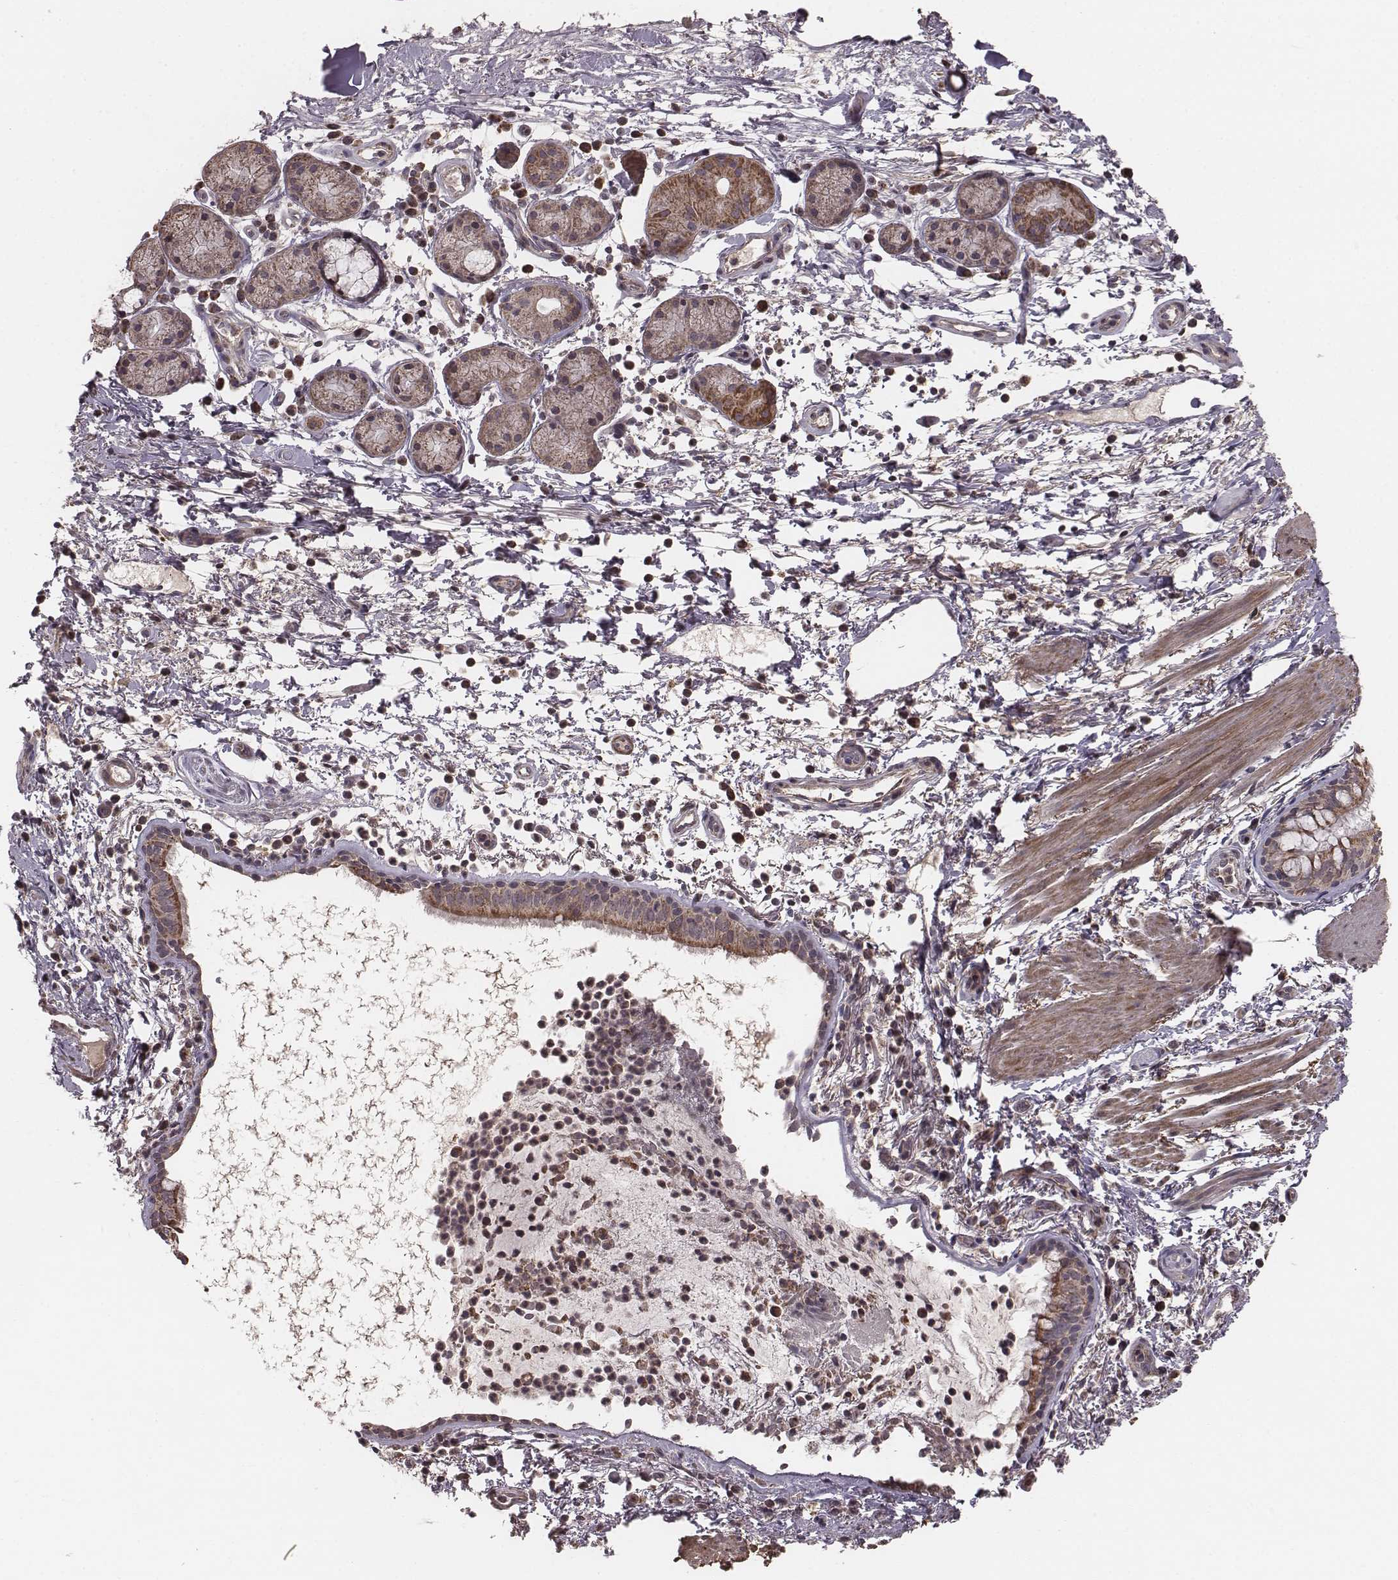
{"staining": {"intensity": "strong", "quantity": "25%-75%", "location": "cytoplasmic/membranous"}, "tissue": "bronchus", "cell_type": "Respiratory epithelial cells", "image_type": "normal", "snomed": [{"axis": "morphology", "description": "Normal tissue, NOS"}, {"axis": "topography", "description": "Bronchus"}], "caption": "Immunohistochemistry (IHC) of benign human bronchus reveals high levels of strong cytoplasmic/membranous expression in about 25%-75% of respiratory epithelial cells.", "gene": "PDCD2L", "patient": {"sex": "female", "age": 64}}